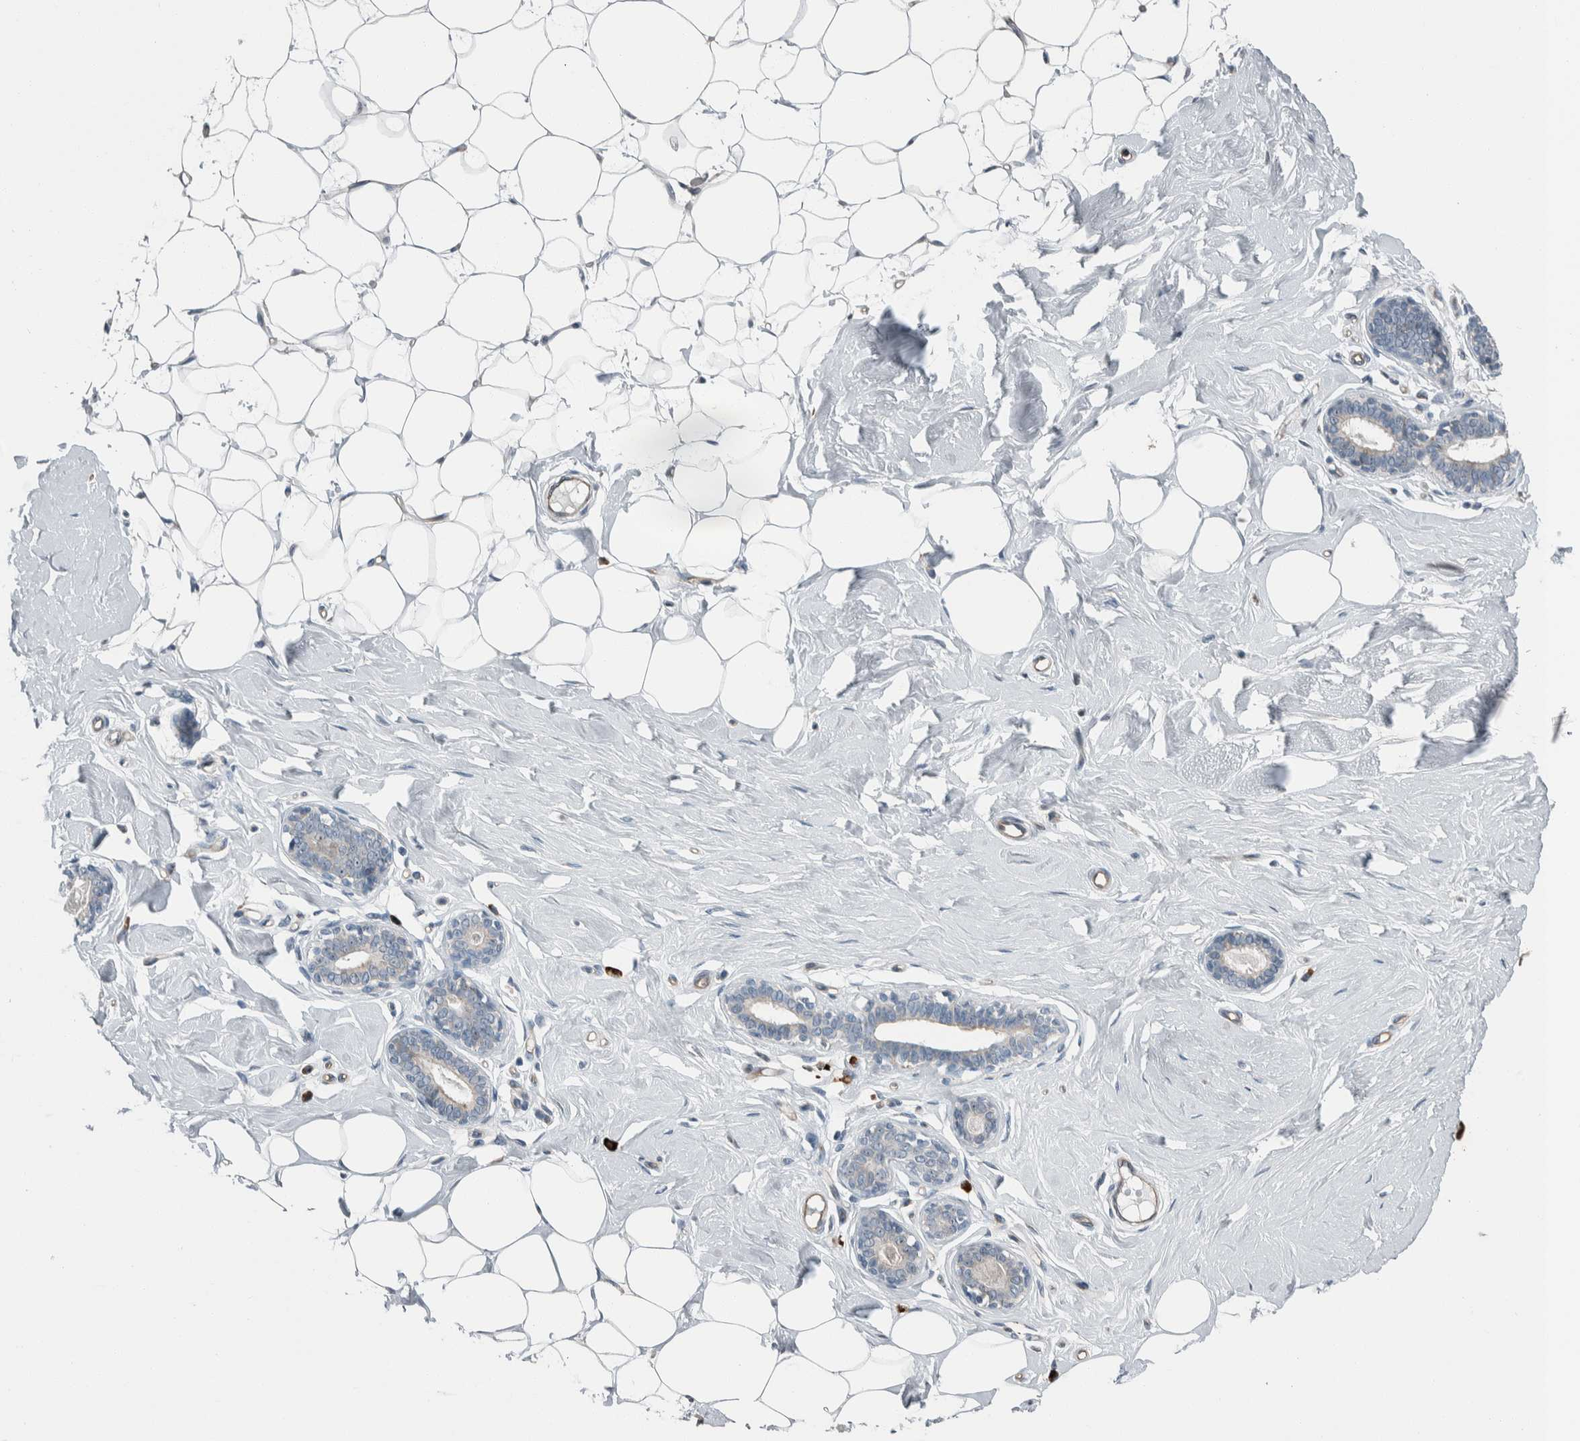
{"staining": {"intensity": "negative", "quantity": "none", "location": "none"}, "tissue": "breast", "cell_type": "Adipocytes", "image_type": "normal", "snomed": [{"axis": "morphology", "description": "Normal tissue, NOS"}, {"axis": "topography", "description": "Breast"}], "caption": "Immunohistochemical staining of unremarkable human breast displays no significant expression in adipocytes.", "gene": "USP25", "patient": {"sex": "female", "age": 23}}